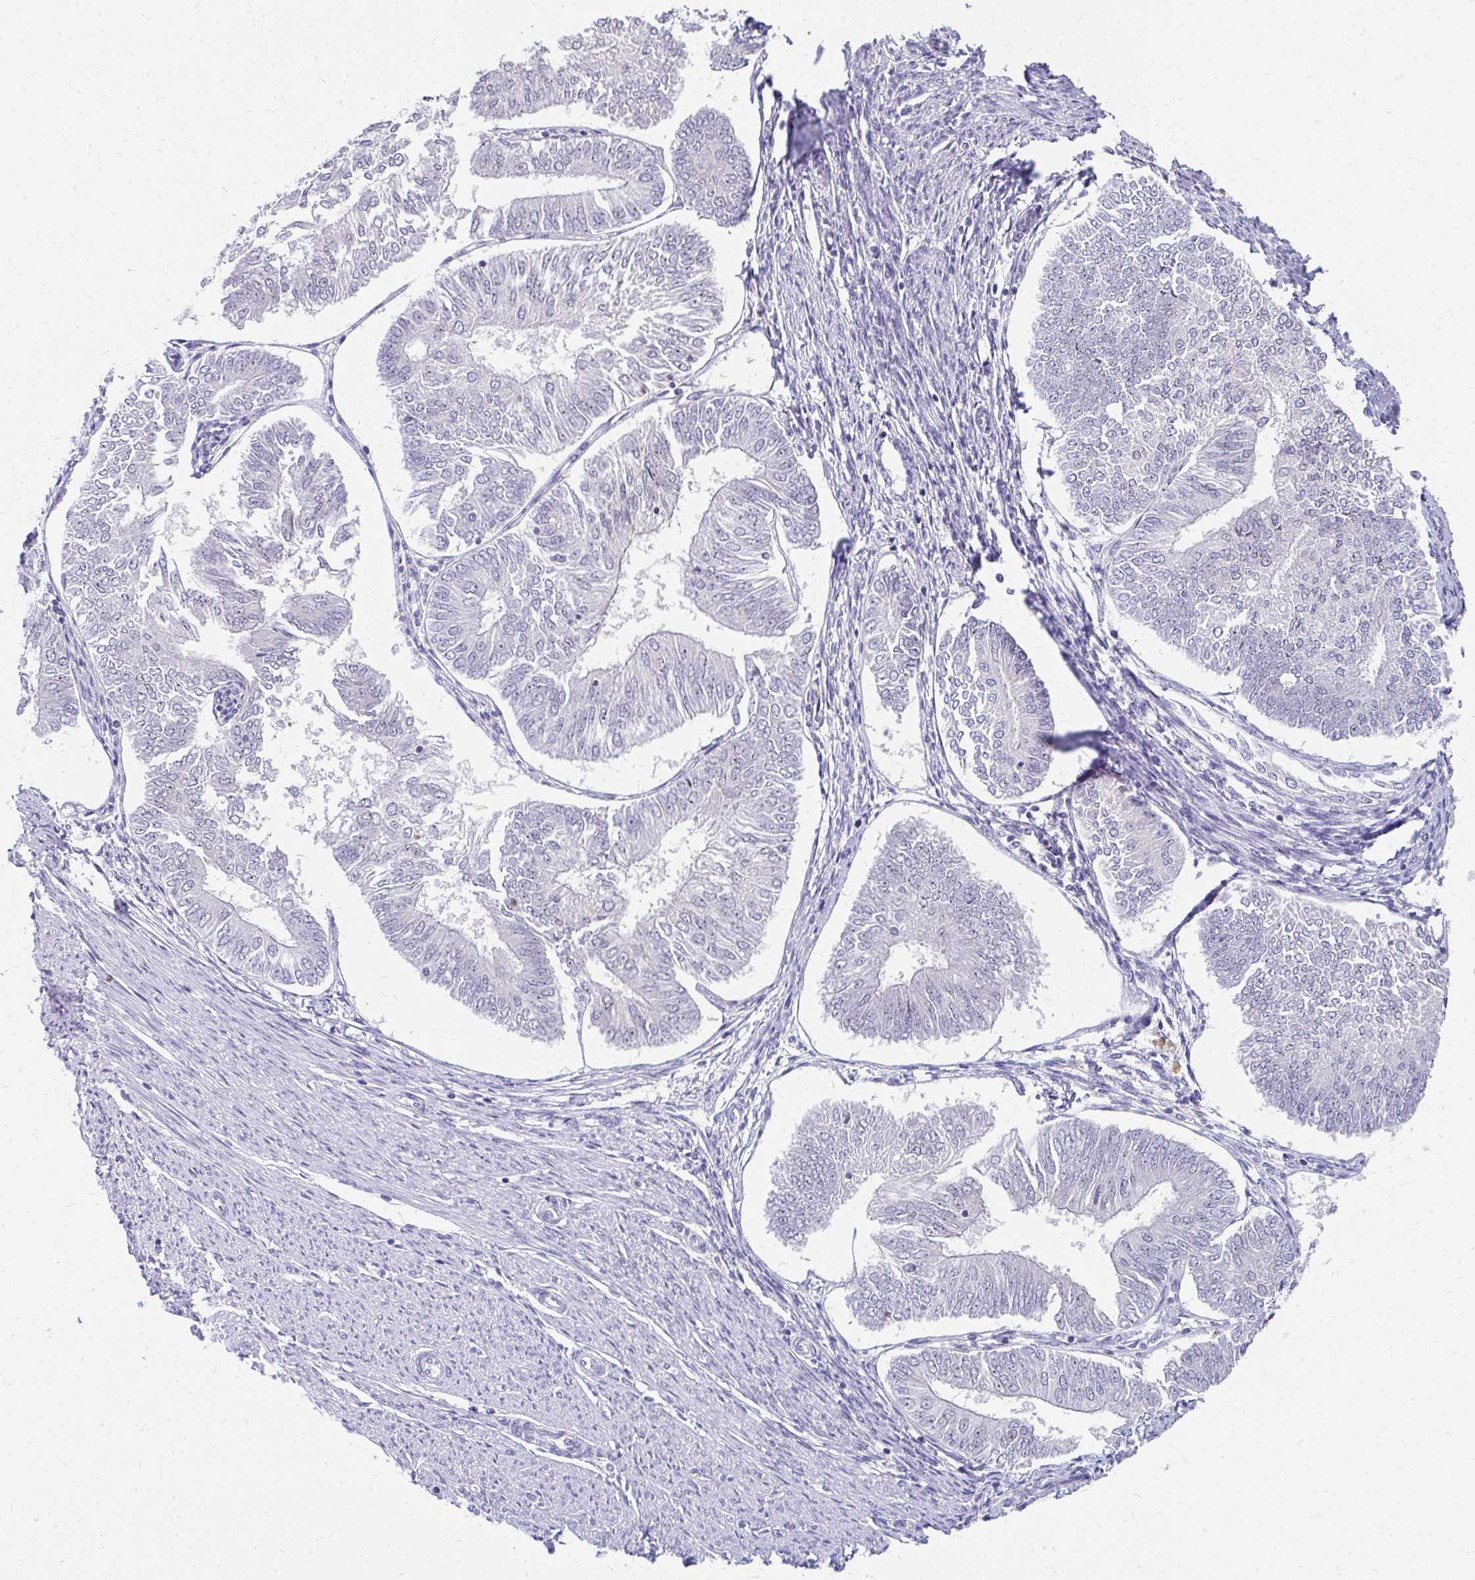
{"staining": {"intensity": "weak", "quantity": "<25%", "location": "nuclear"}, "tissue": "endometrial cancer", "cell_type": "Tumor cells", "image_type": "cancer", "snomed": [{"axis": "morphology", "description": "Adenocarcinoma, NOS"}, {"axis": "topography", "description": "Endometrium"}], "caption": "IHC of endometrial cancer demonstrates no staining in tumor cells. The staining was performed using DAB (3,3'-diaminobenzidine) to visualize the protein expression in brown, while the nuclei were stained in blue with hematoxylin (Magnification: 20x).", "gene": "GTF2H1", "patient": {"sex": "female", "age": 58}}